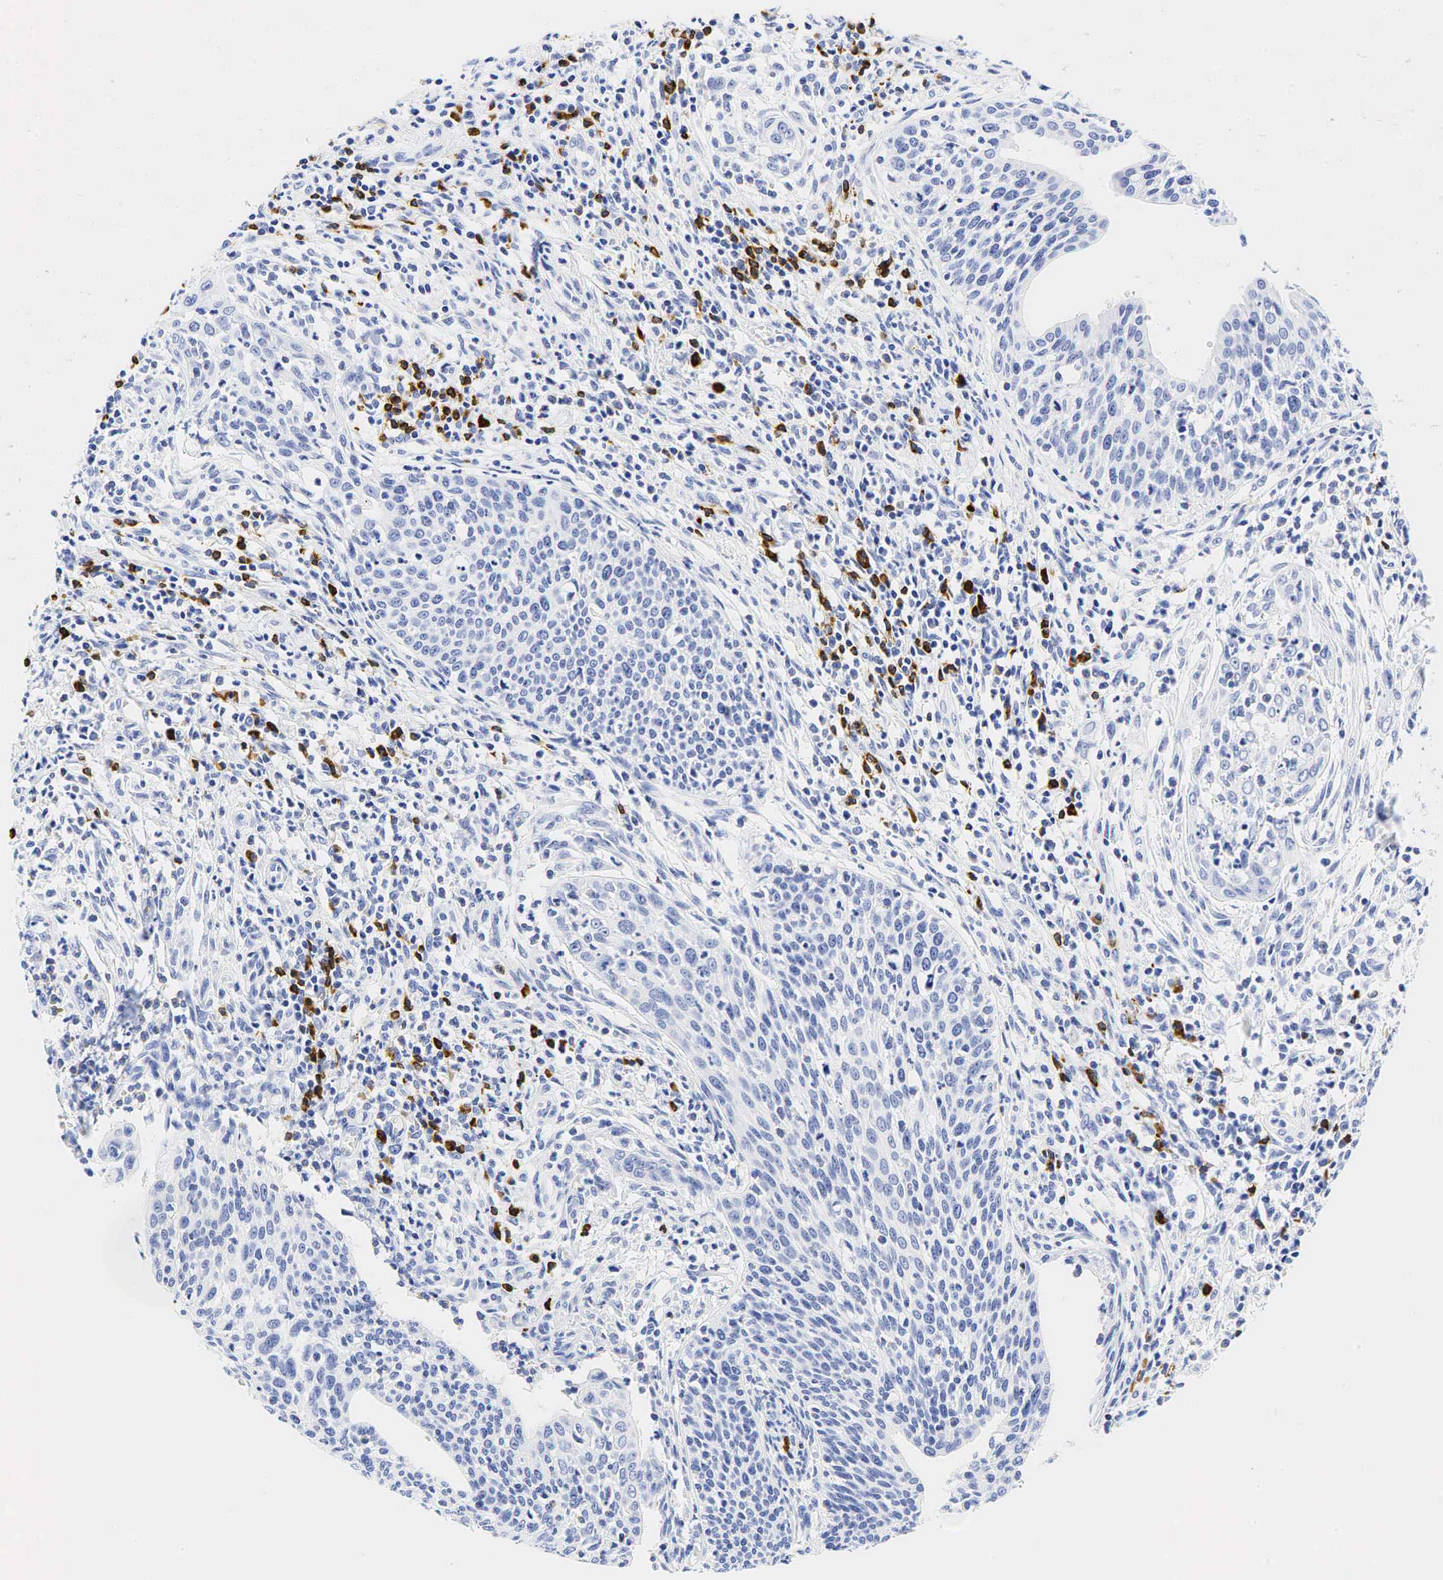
{"staining": {"intensity": "negative", "quantity": "none", "location": "none"}, "tissue": "cervical cancer", "cell_type": "Tumor cells", "image_type": "cancer", "snomed": [{"axis": "morphology", "description": "Squamous cell carcinoma, NOS"}, {"axis": "topography", "description": "Cervix"}], "caption": "An immunohistochemistry (IHC) photomicrograph of cervical cancer (squamous cell carcinoma) is shown. There is no staining in tumor cells of cervical cancer (squamous cell carcinoma).", "gene": "CD79A", "patient": {"sex": "female", "age": 41}}